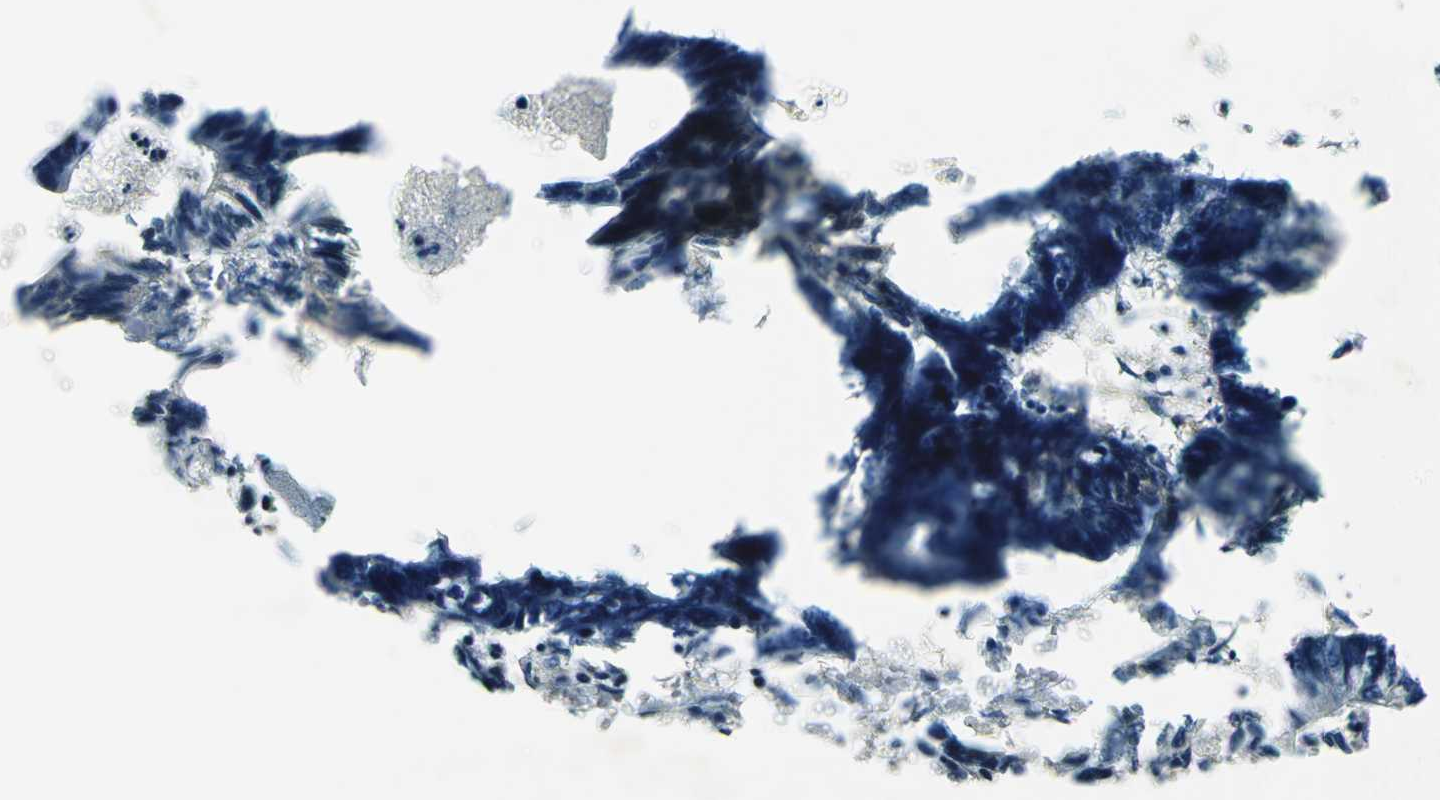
{"staining": {"intensity": "negative", "quantity": "none", "location": "none"}, "tissue": "colorectal cancer", "cell_type": "Tumor cells", "image_type": "cancer", "snomed": [{"axis": "morphology", "description": "Adenocarcinoma, NOS"}, {"axis": "topography", "description": "Colon"}], "caption": "Photomicrograph shows no significant protein staining in tumor cells of adenocarcinoma (colorectal).", "gene": "TSC22D2", "patient": {"sex": "female", "age": 55}}